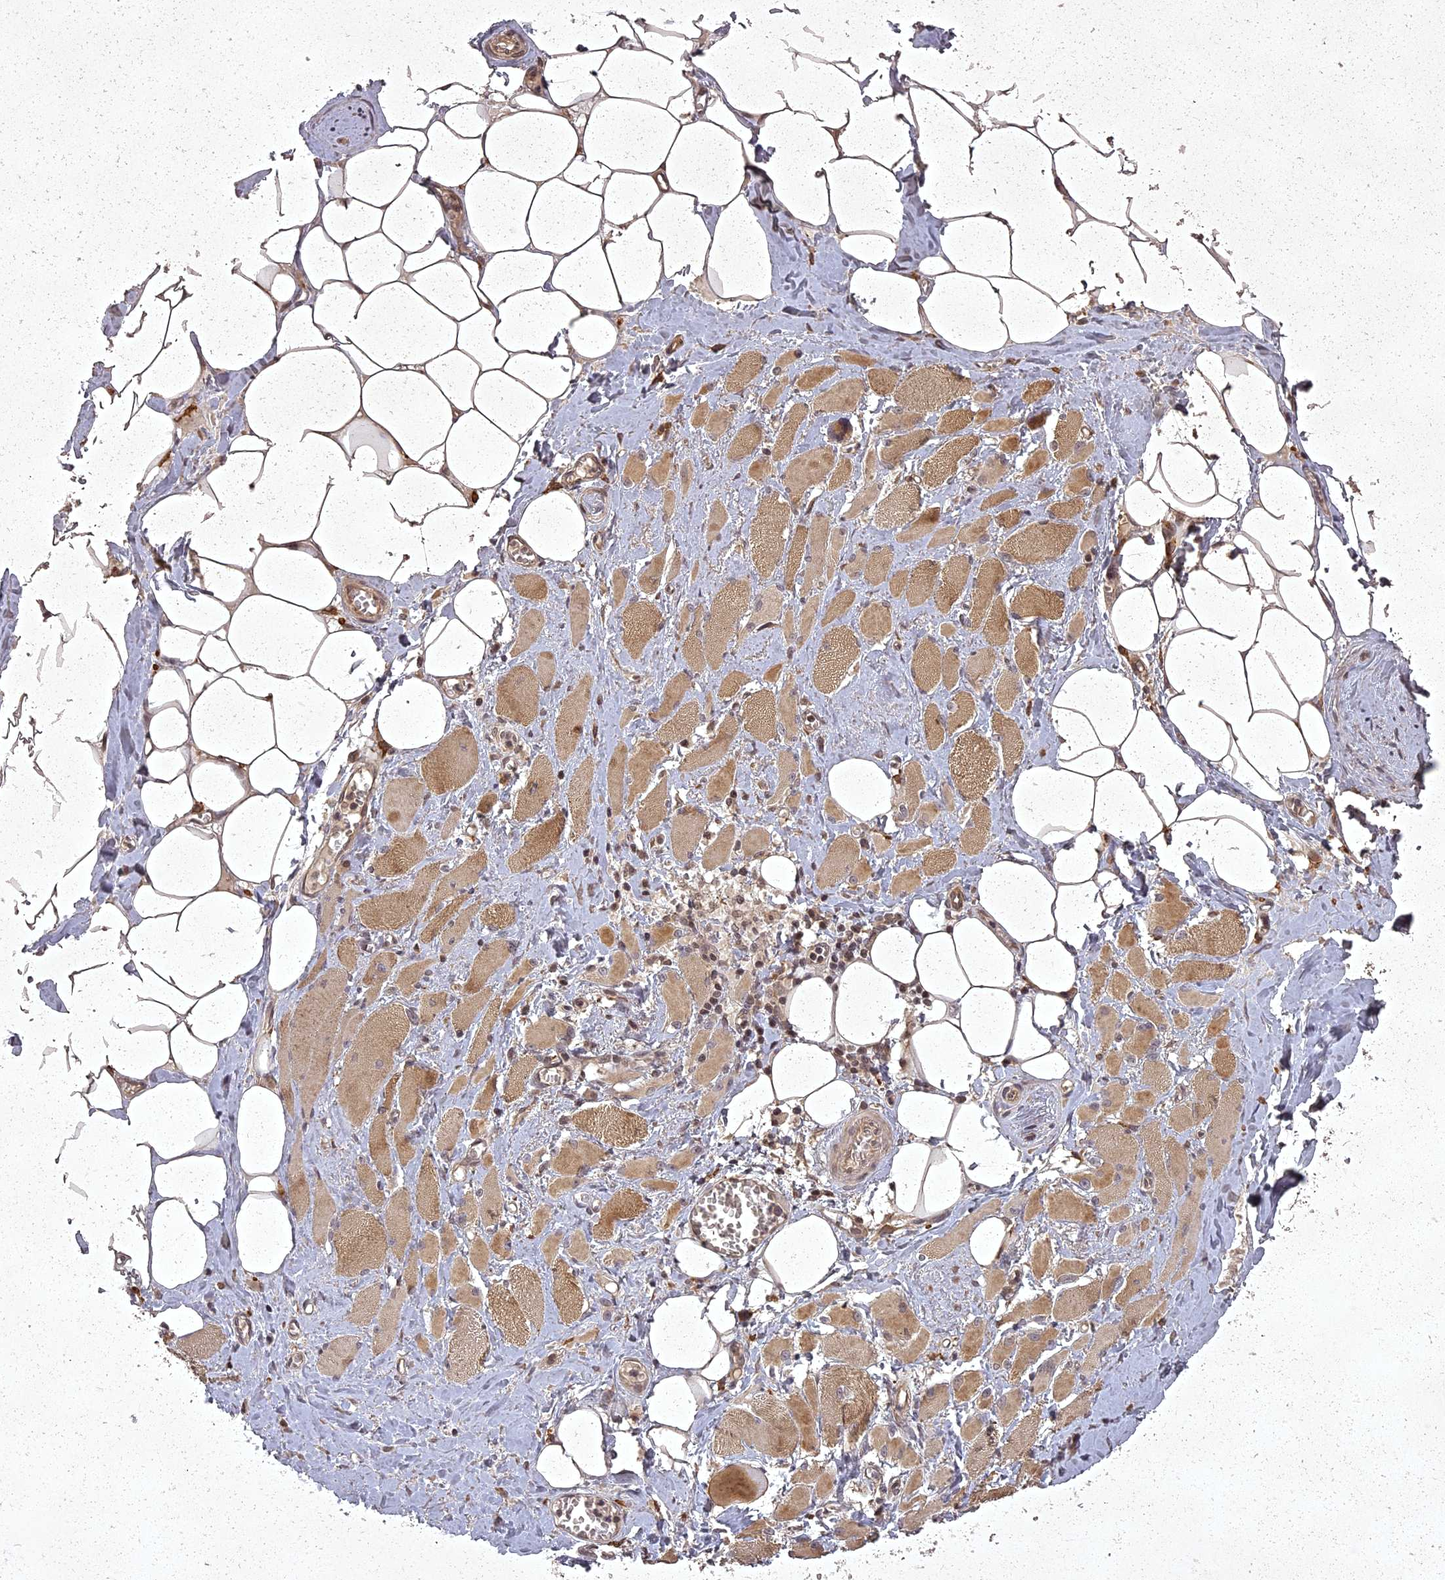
{"staining": {"intensity": "moderate", "quantity": ">75%", "location": "cytoplasmic/membranous"}, "tissue": "skeletal muscle", "cell_type": "Myocytes", "image_type": "normal", "snomed": [{"axis": "morphology", "description": "Normal tissue, NOS"}, {"axis": "morphology", "description": "Basal cell carcinoma"}, {"axis": "topography", "description": "Skeletal muscle"}], "caption": "Skeletal muscle stained with DAB IHC demonstrates medium levels of moderate cytoplasmic/membranous staining in about >75% of myocytes. The protein is shown in brown color, while the nuclei are stained blue.", "gene": "ING5", "patient": {"sex": "female", "age": 64}}